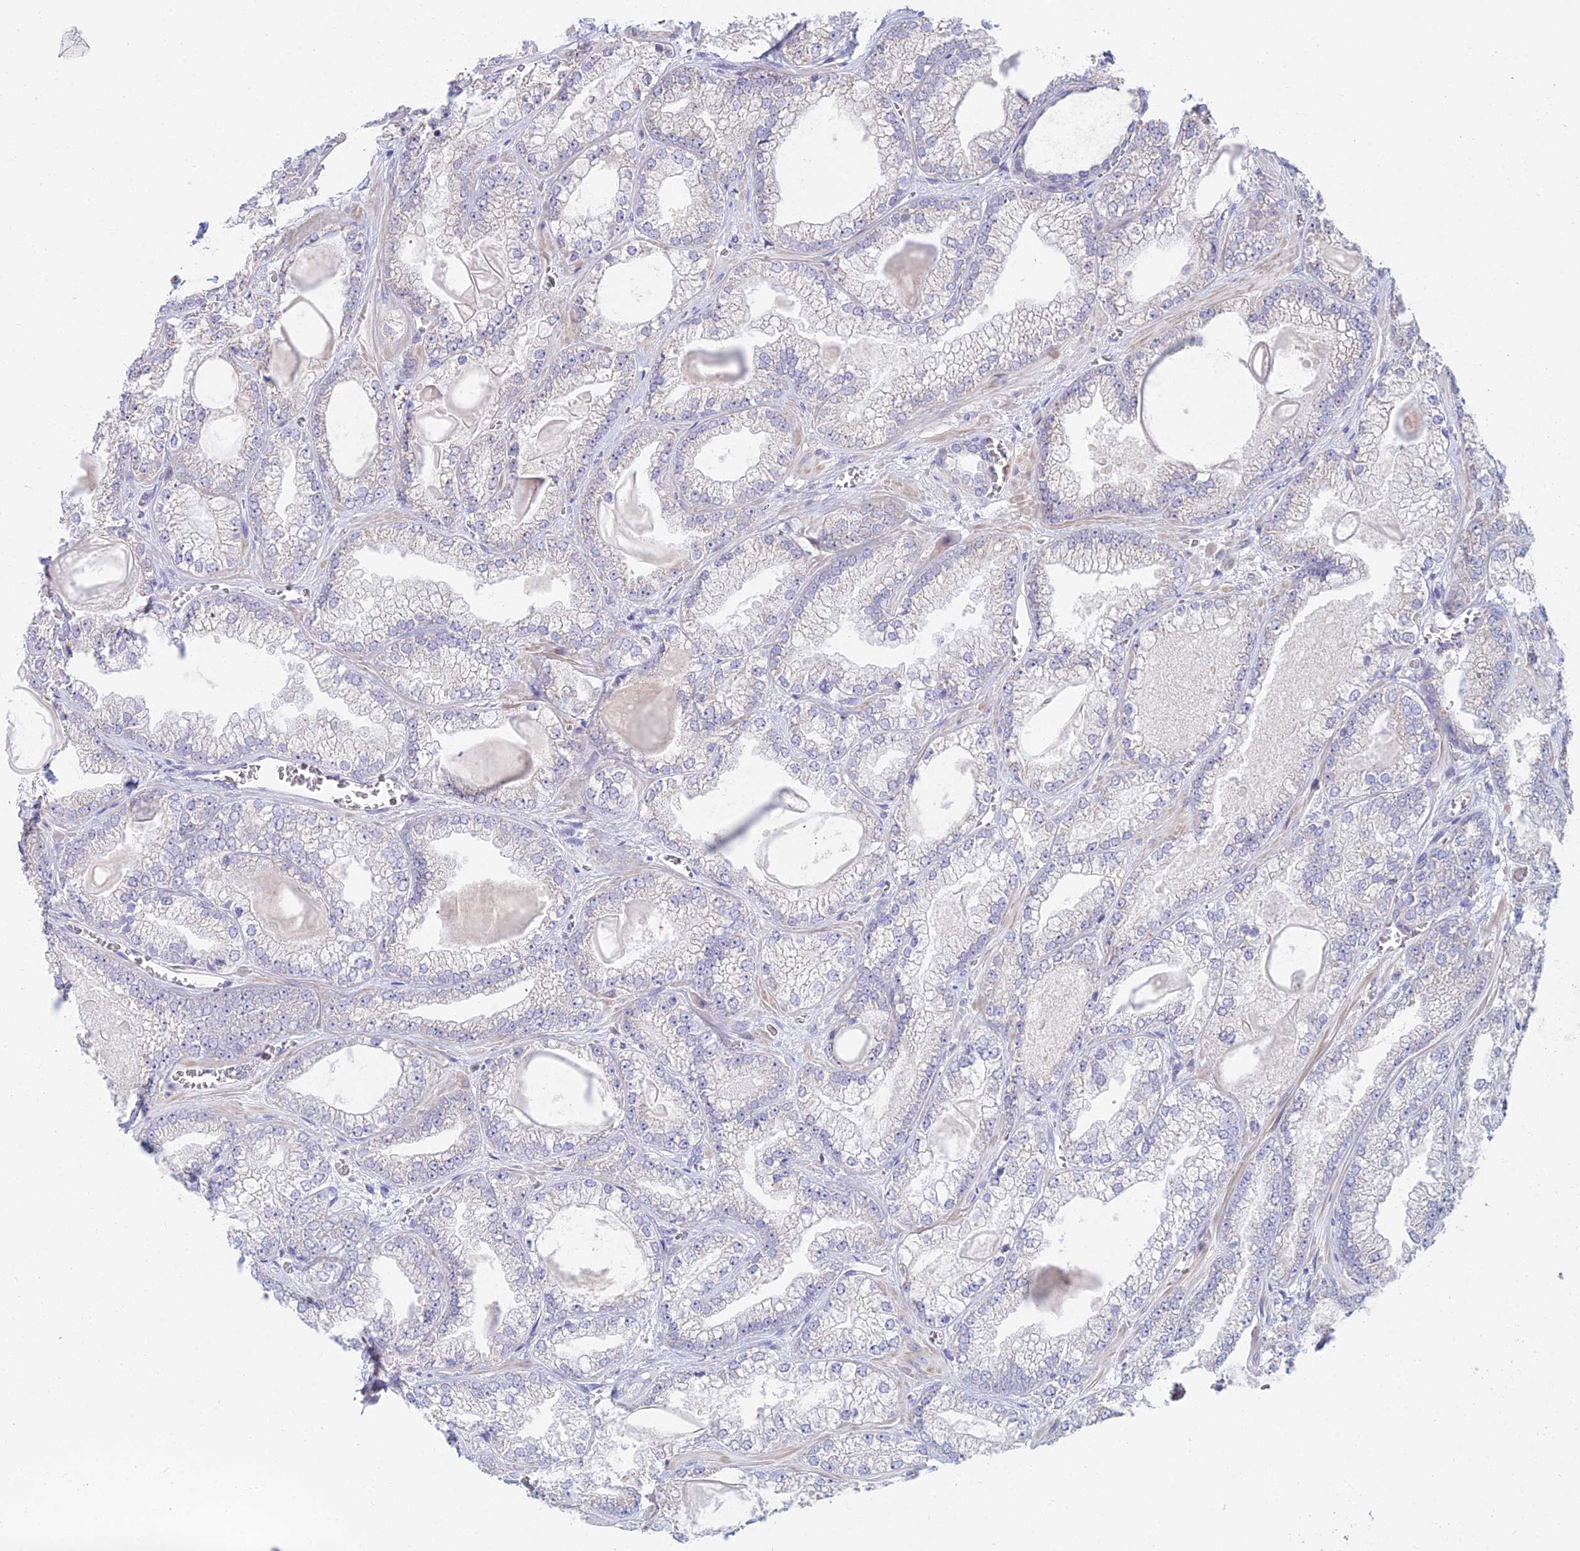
{"staining": {"intensity": "negative", "quantity": "none", "location": "none"}, "tissue": "prostate cancer", "cell_type": "Tumor cells", "image_type": "cancer", "snomed": [{"axis": "morphology", "description": "Adenocarcinoma, Low grade"}, {"axis": "topography", "description": "Prostate"}], "caption": "This is a image of immunohistochemistry staining of adenocarcinoma (low-grade) (prostate), which shows no positivity in tumor cells.", "gene": "CFAP206", "patient": {"sex": "male", "age": 57}}